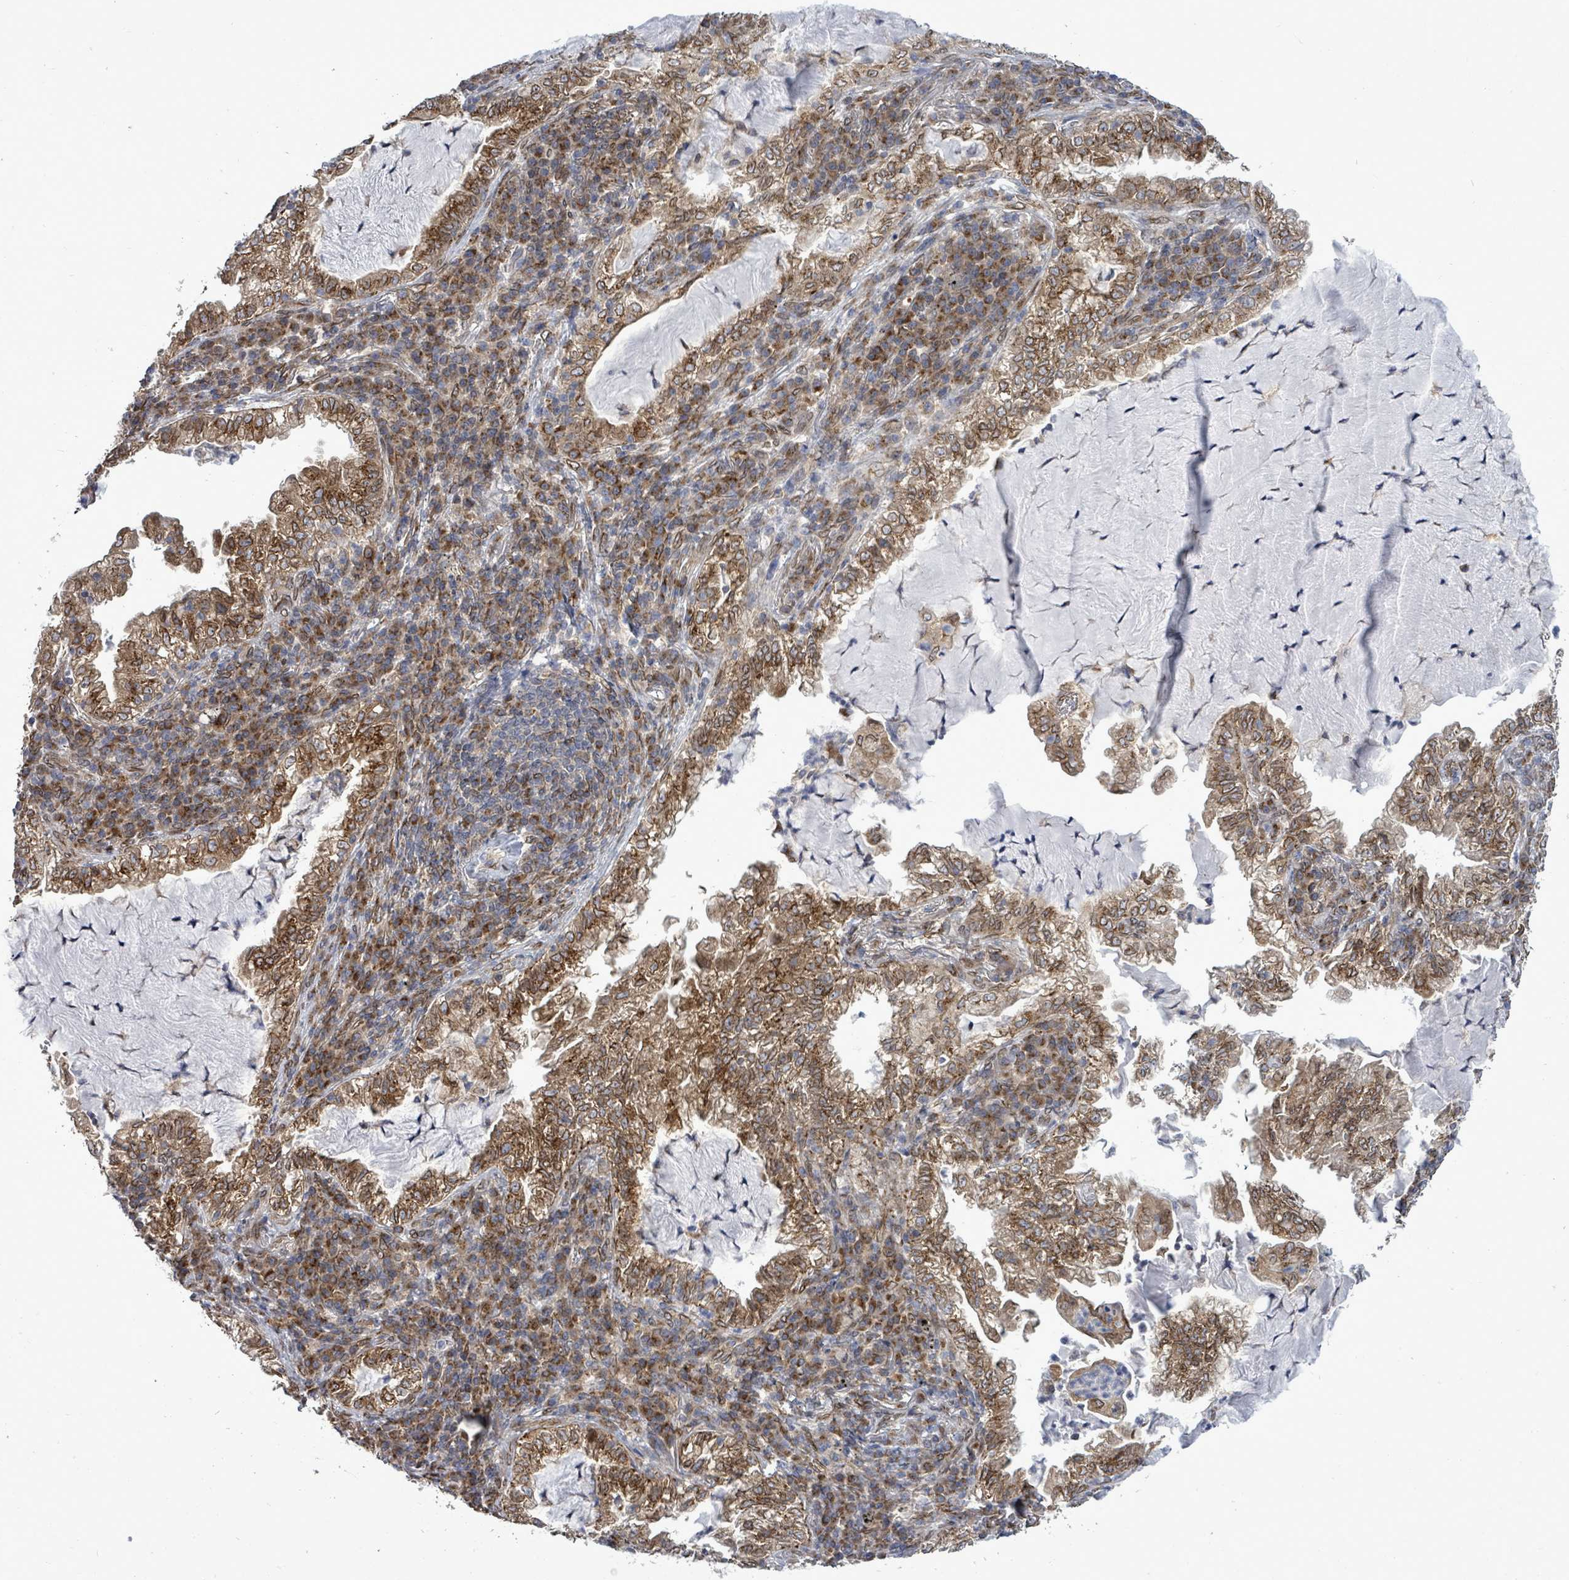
{"staining": {"intensity": "moderate", "quantity": ">75%", "location": "cytoplasmic/membranous,nuclear"}, "tissue": "lung cancer", "cell_type": "Tumor cells", "image_type": "cancer", "snomed": [{"axis": "morphology", "description": "Adenocarcinoma, NOS"}, {"axis": "topography", "description": "Lung"}], "caption": "Approximately >75% of tumor cells in human lung adenocarcinoma reveal moderate cytoplasmic/membranous and nuclear protein staining as visualized by brown immunohistochemical staining.", "gene": "ARFGAP1", "patient": {"sex": "female", "age": 73}}